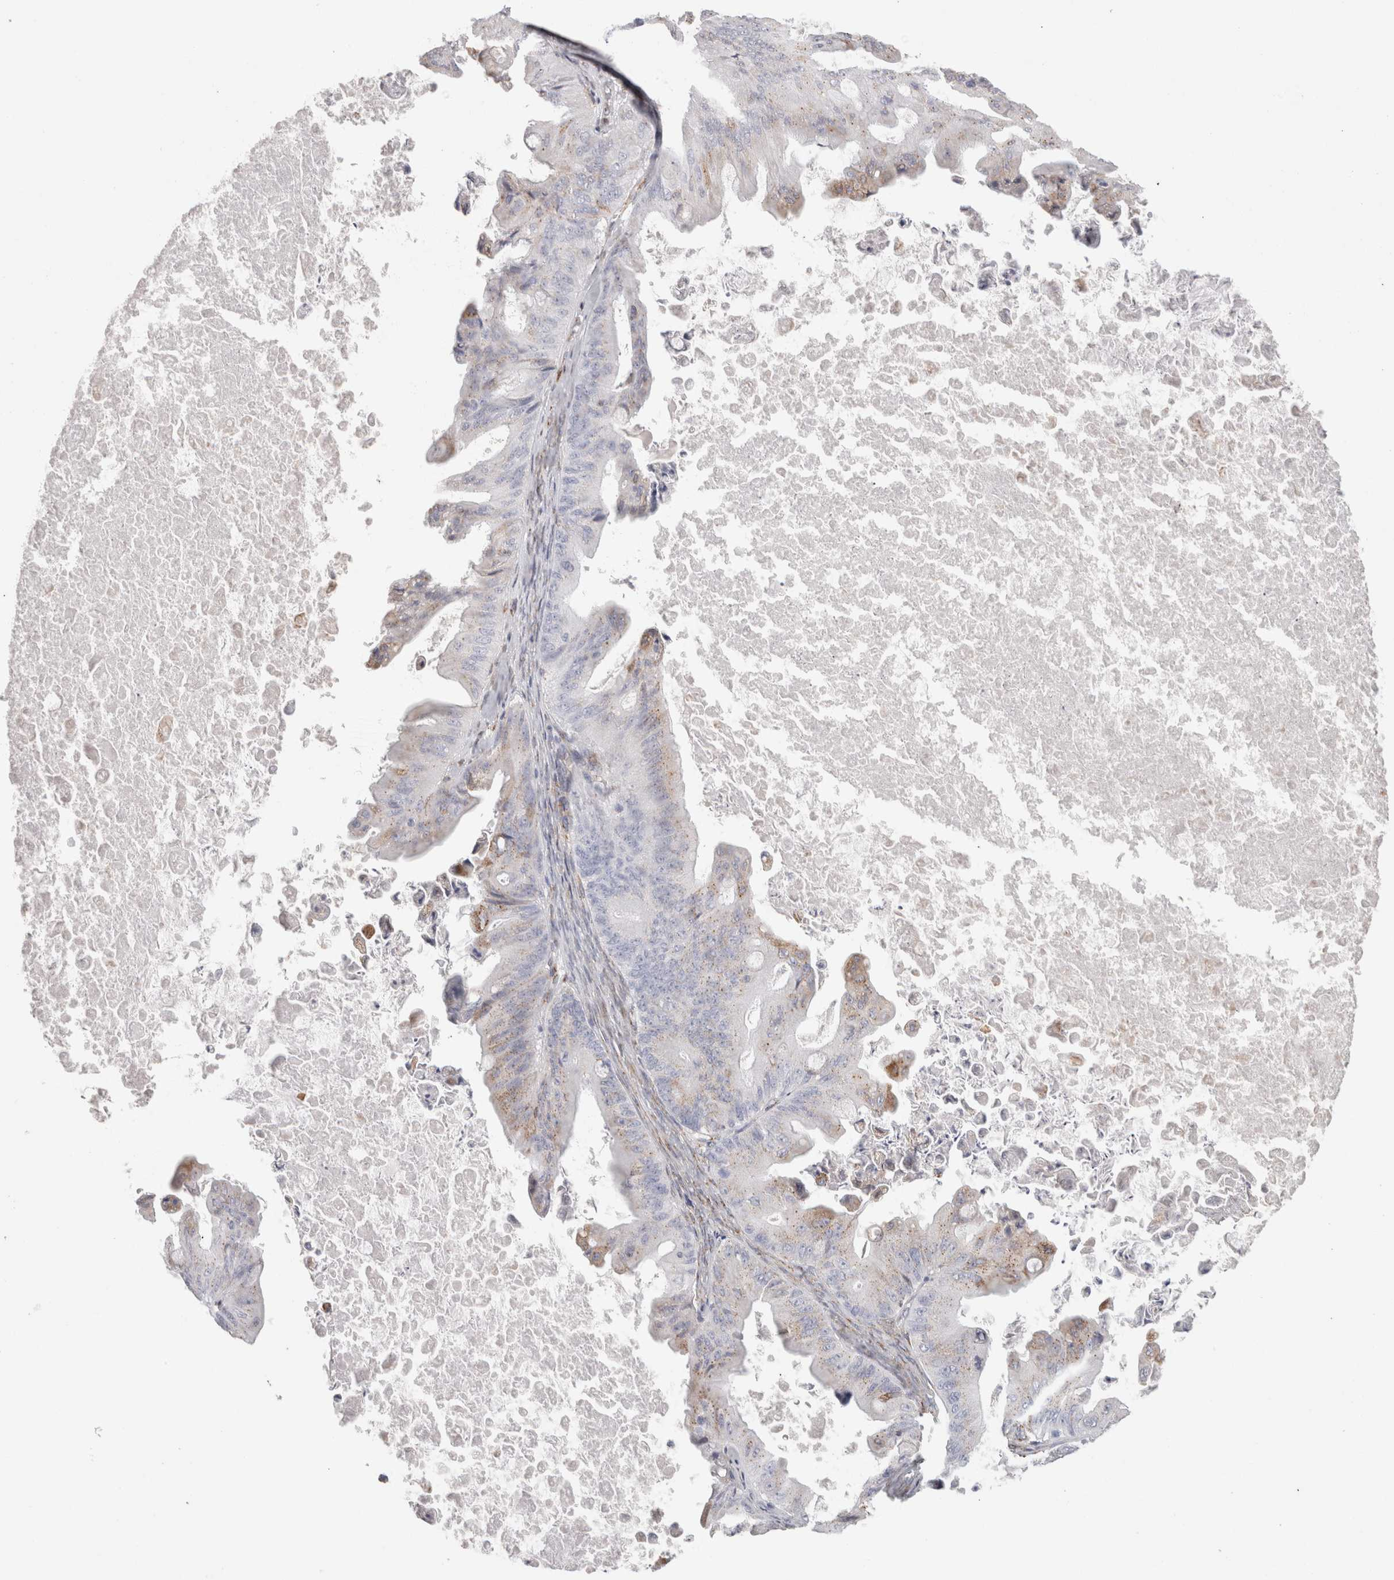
{"staining": {"intensity": "weak", "quantity": "25%-75%", "location": "cytoplasmic/membranous"}, "tissue": "ovarian cancer", "cell_type": "Tumor cells", "image_type": "cancer", "snomed": [{"axis": "morphology", "description": "Cystadenocarcinoma, mucinous, NOS"}, {"axis": "topography", "description": "Ovary"}], "caption": "A brown stain shows weak cytoplasmic/membranous expression of a protein in ovarian cancer (mucinous cystadenocarcinoma) tumor cells.", "gene": "MCFD2", "patient": {"sex": "female", "age": 37}}